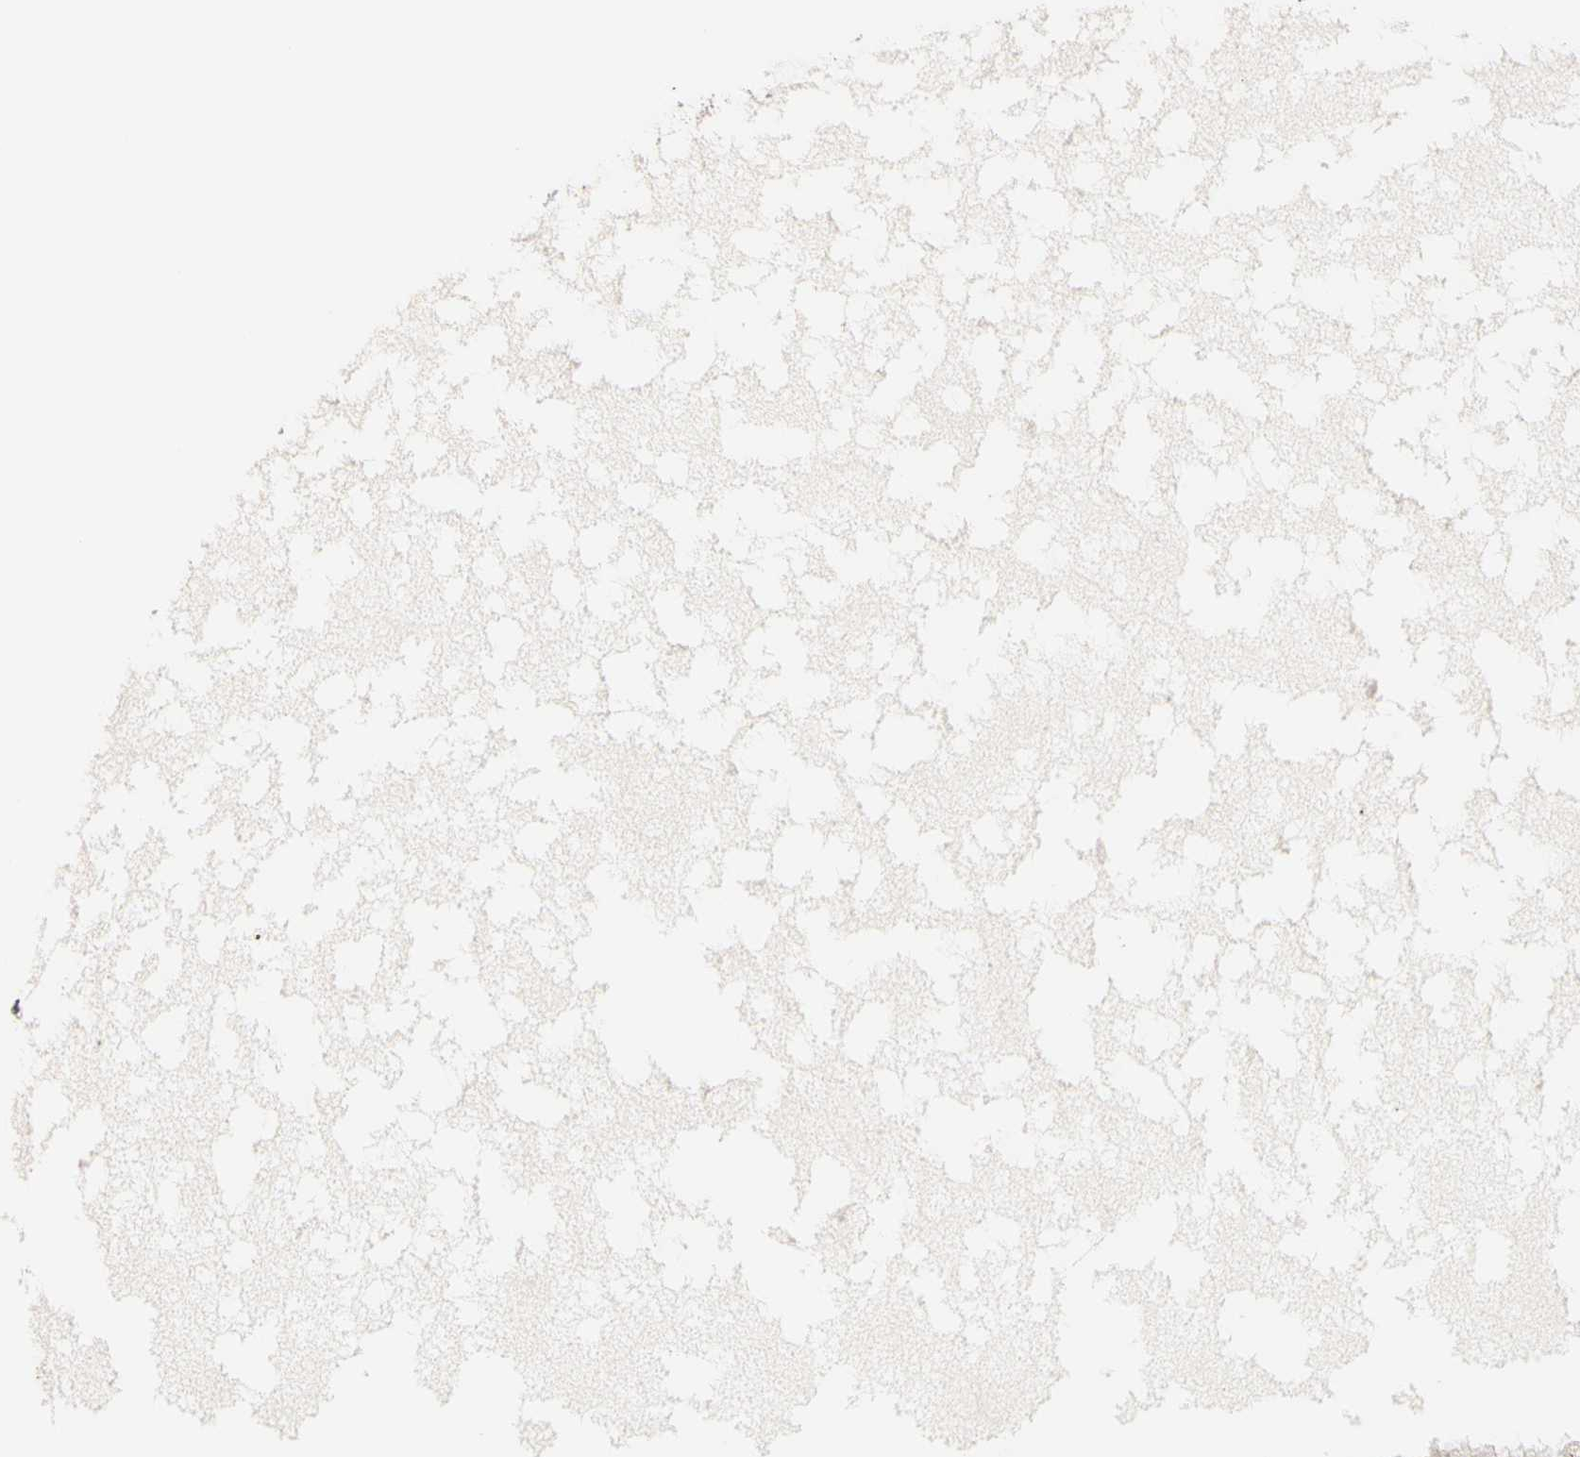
{"staining": {"intensity": "weak", "quantity": "25%-75%", "location": "cytoplasmic/membranous,nuclear"}, "tissue": "ovarian cancer", "cell_type": "Tumor cells", "image_type": "cancer", "snomed": [{"axis": "morphology", "description": "Cystadenocarcinoma, mucinous, NOS"}, {"axis": "topography", "description": "Ovary"}], "caption": "A brown stain shows weak cytoplasmic/membranous and nuclear positivity of a protein in human ovarian cancer (mucinous cystadenocarcinoma) tumor cells. The staining was performed using DAB, with brown indicating positive protein expression. Nuclei are stained blue with hematoxylin.", "gene": "CDK7", "patient": {"sex": "female", "age": 80}}